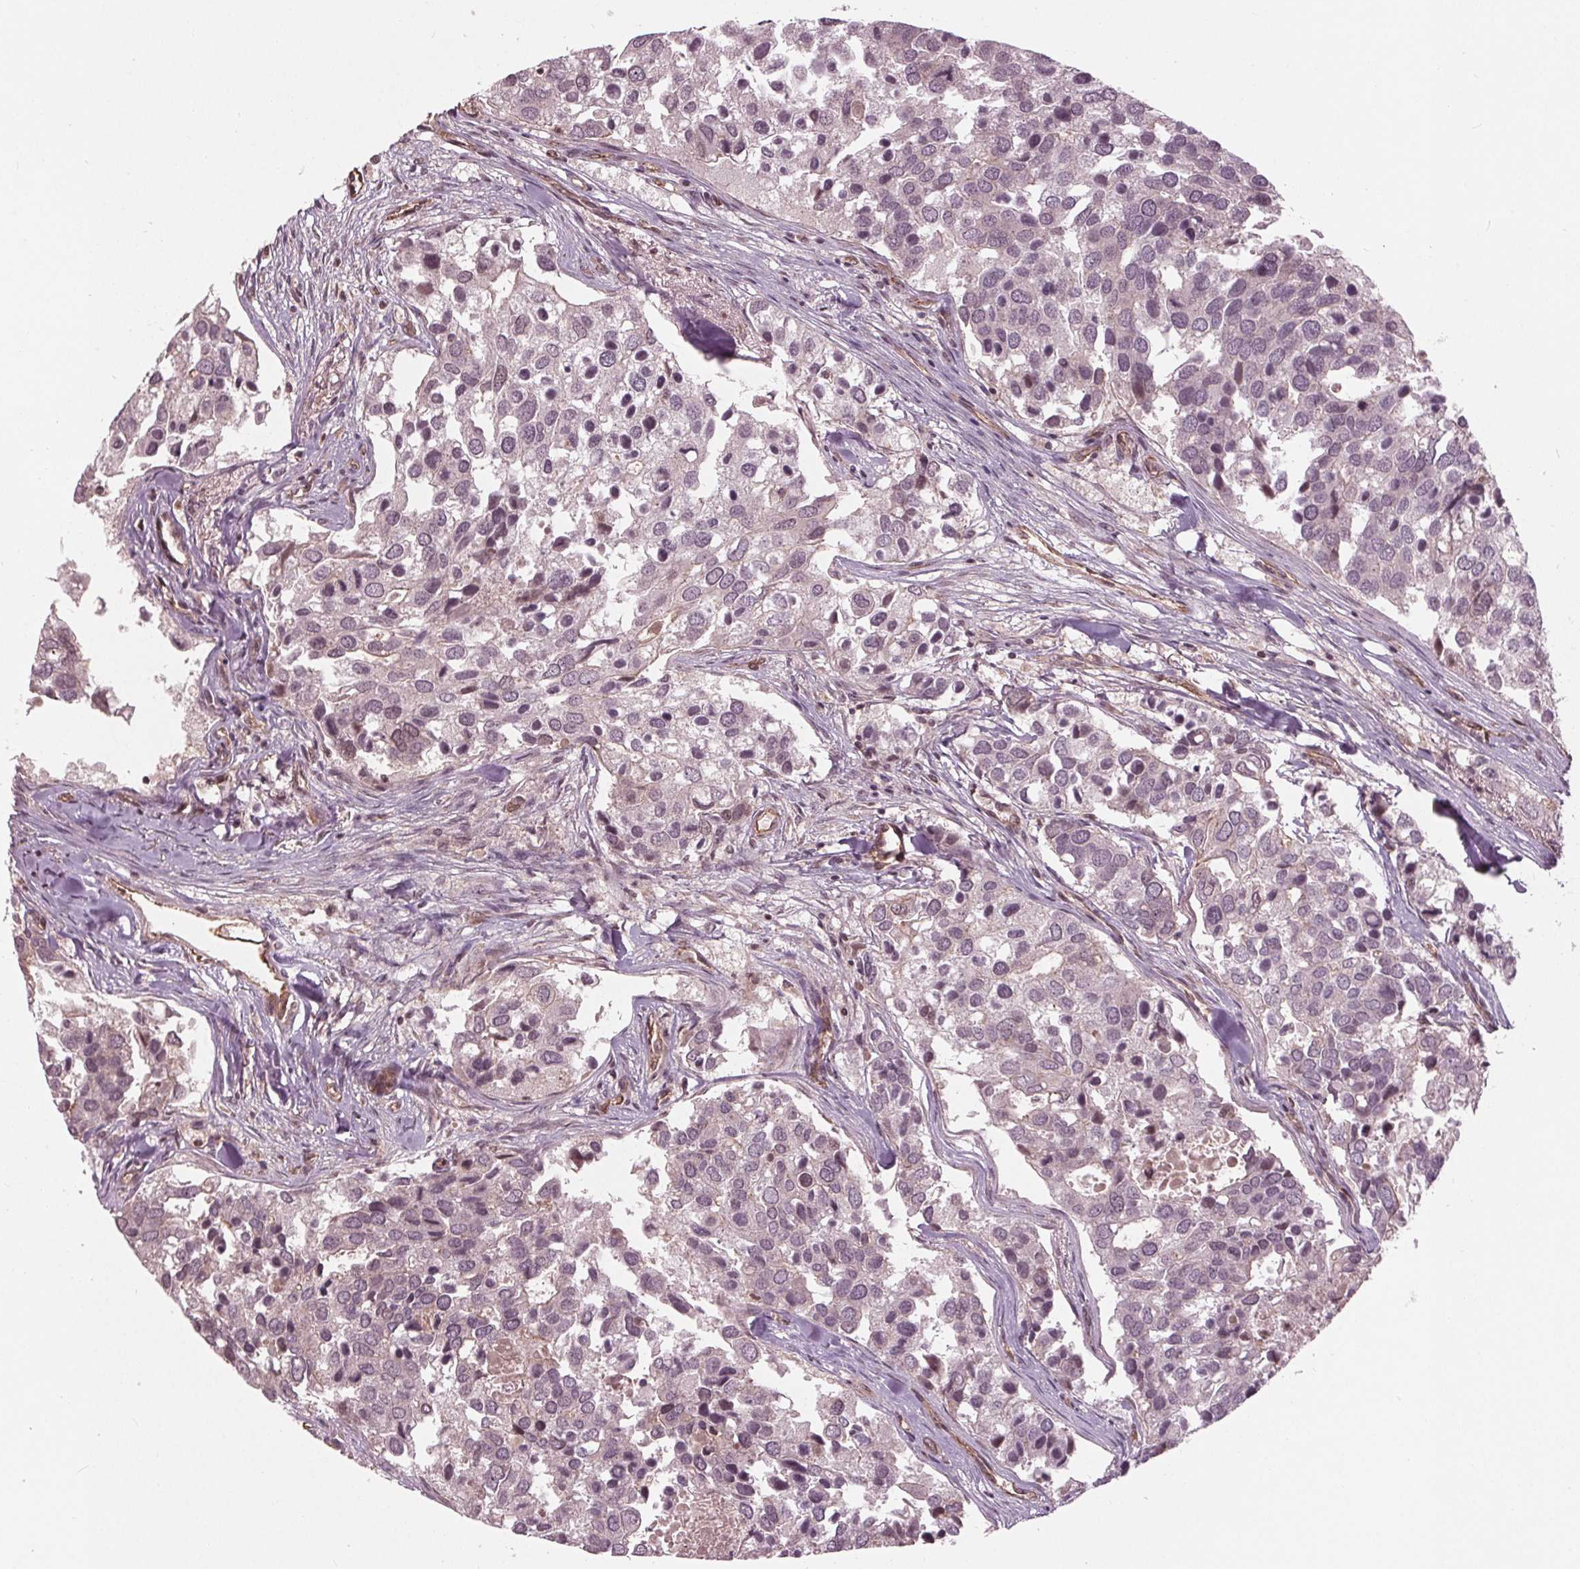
{"staining": {"intensity": "negative", "quantity": "none", "location": "none"}, "tissue": "breast cancer", "cell_type": "Tumor cells", "image_type": "cancer", "snomed": [{"axis": "morphology", "description": "Duct carcinoma"}, {"axis": "topography", "description": "Breast"}], "caption": "There is no significant staining in tumor cells of intraductal carcinoma (breast). The staining was performed using DAB (3,3'-diaminobenzidine) to visualize the protein expression in brown, while the nuclei were stained in blue with hematoxylin (Magnification: 20x).", "gene": "BTBD1", "patient": {"sex": "female", "age": 83}}